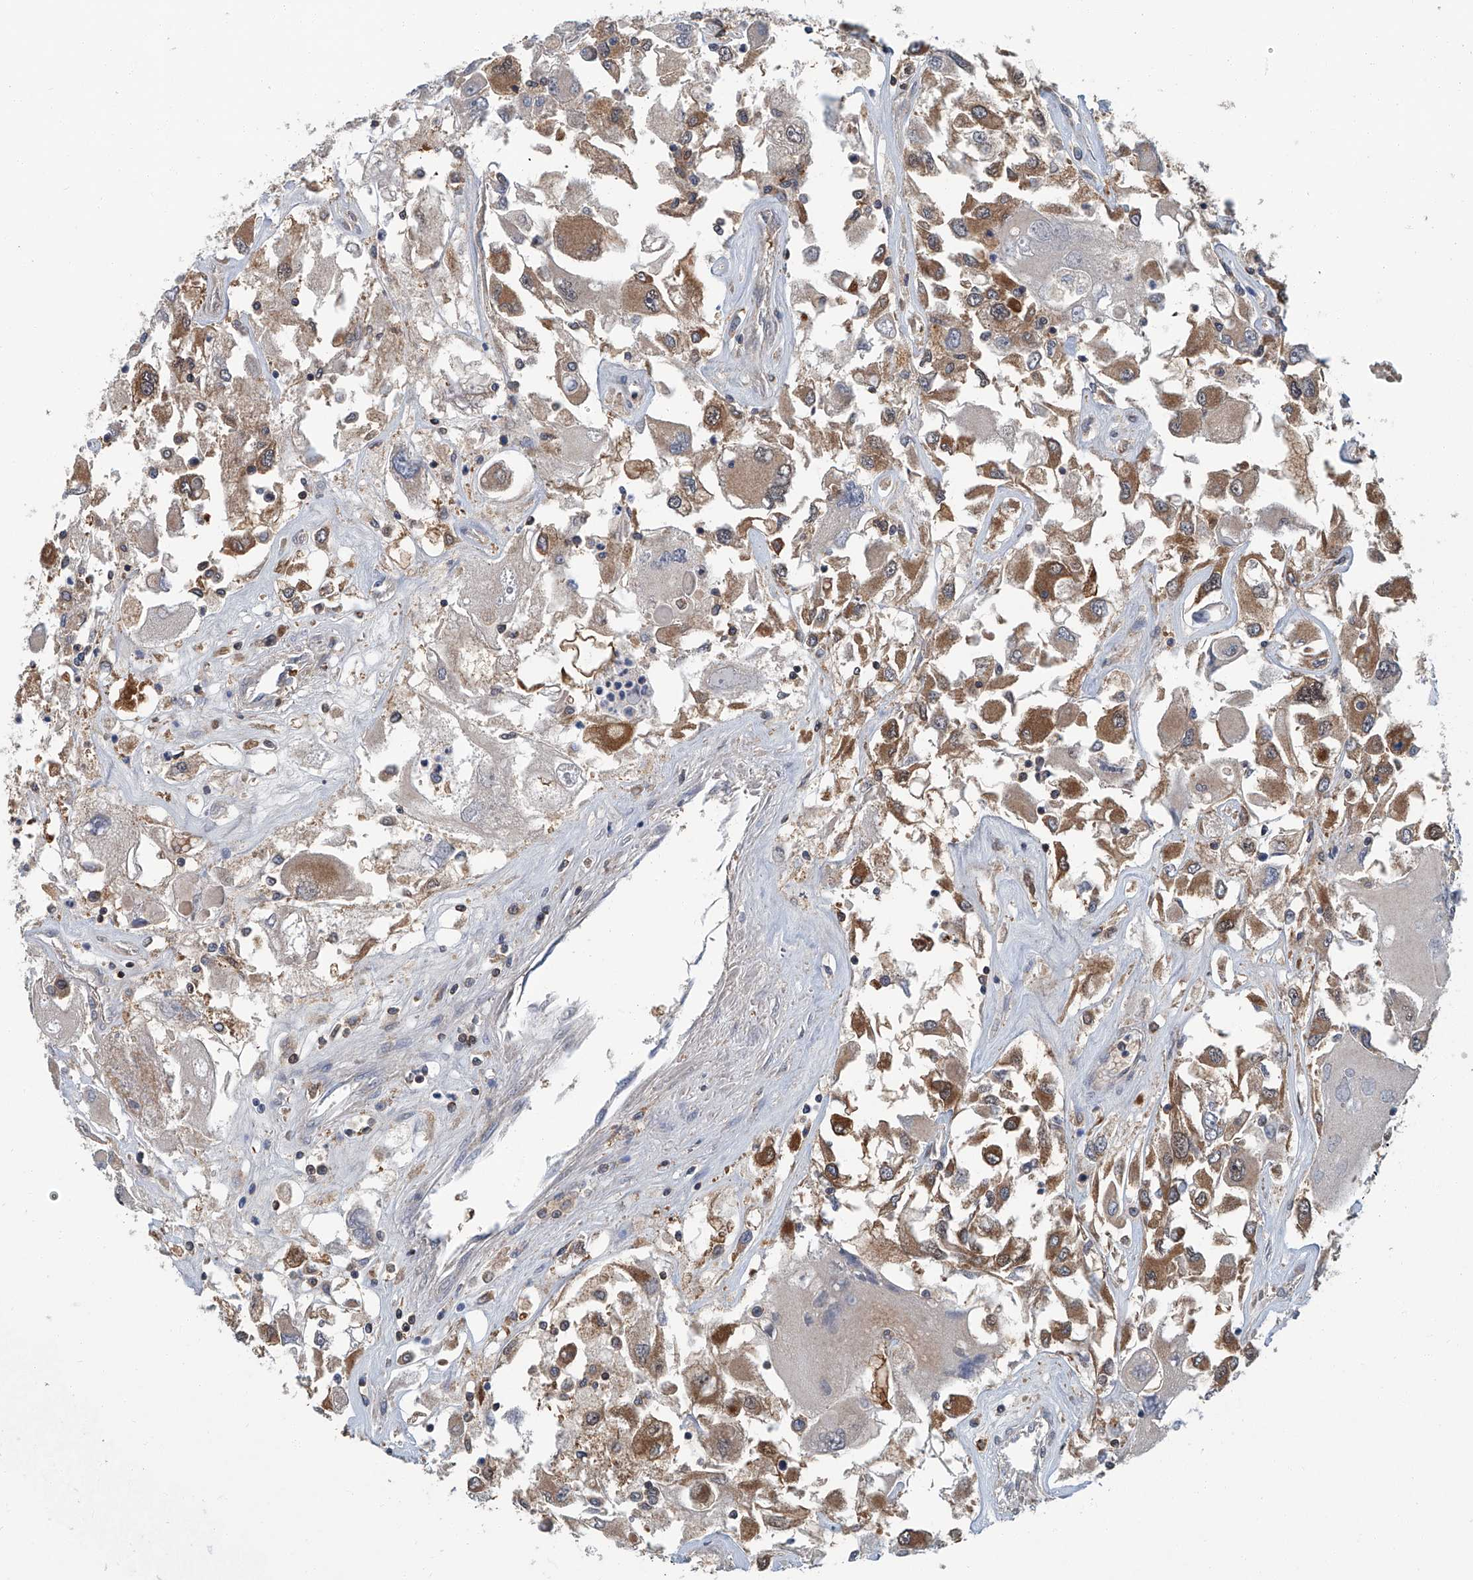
{"staining": {"intensity": "moderate", "quantity": ">75%", "location": "cytoplasmic/membranous"}, "tissue": "renal cancer", "cell_type": "Tumor cells", "image_type": "cancer", "snomed": [{"axis": "morphology", "description": "Adenocarcinoma, NOS"}, {"axis": "topography", "description": "Kidney"}], "caption": "Brown immunohistochemical staining in renal cancer exhibits moderate cytoplasmic/membranous staining in approximately >75% of tumor cells.", "gene": "CLK1", "patient": {"sex": "female", "age": 52}}